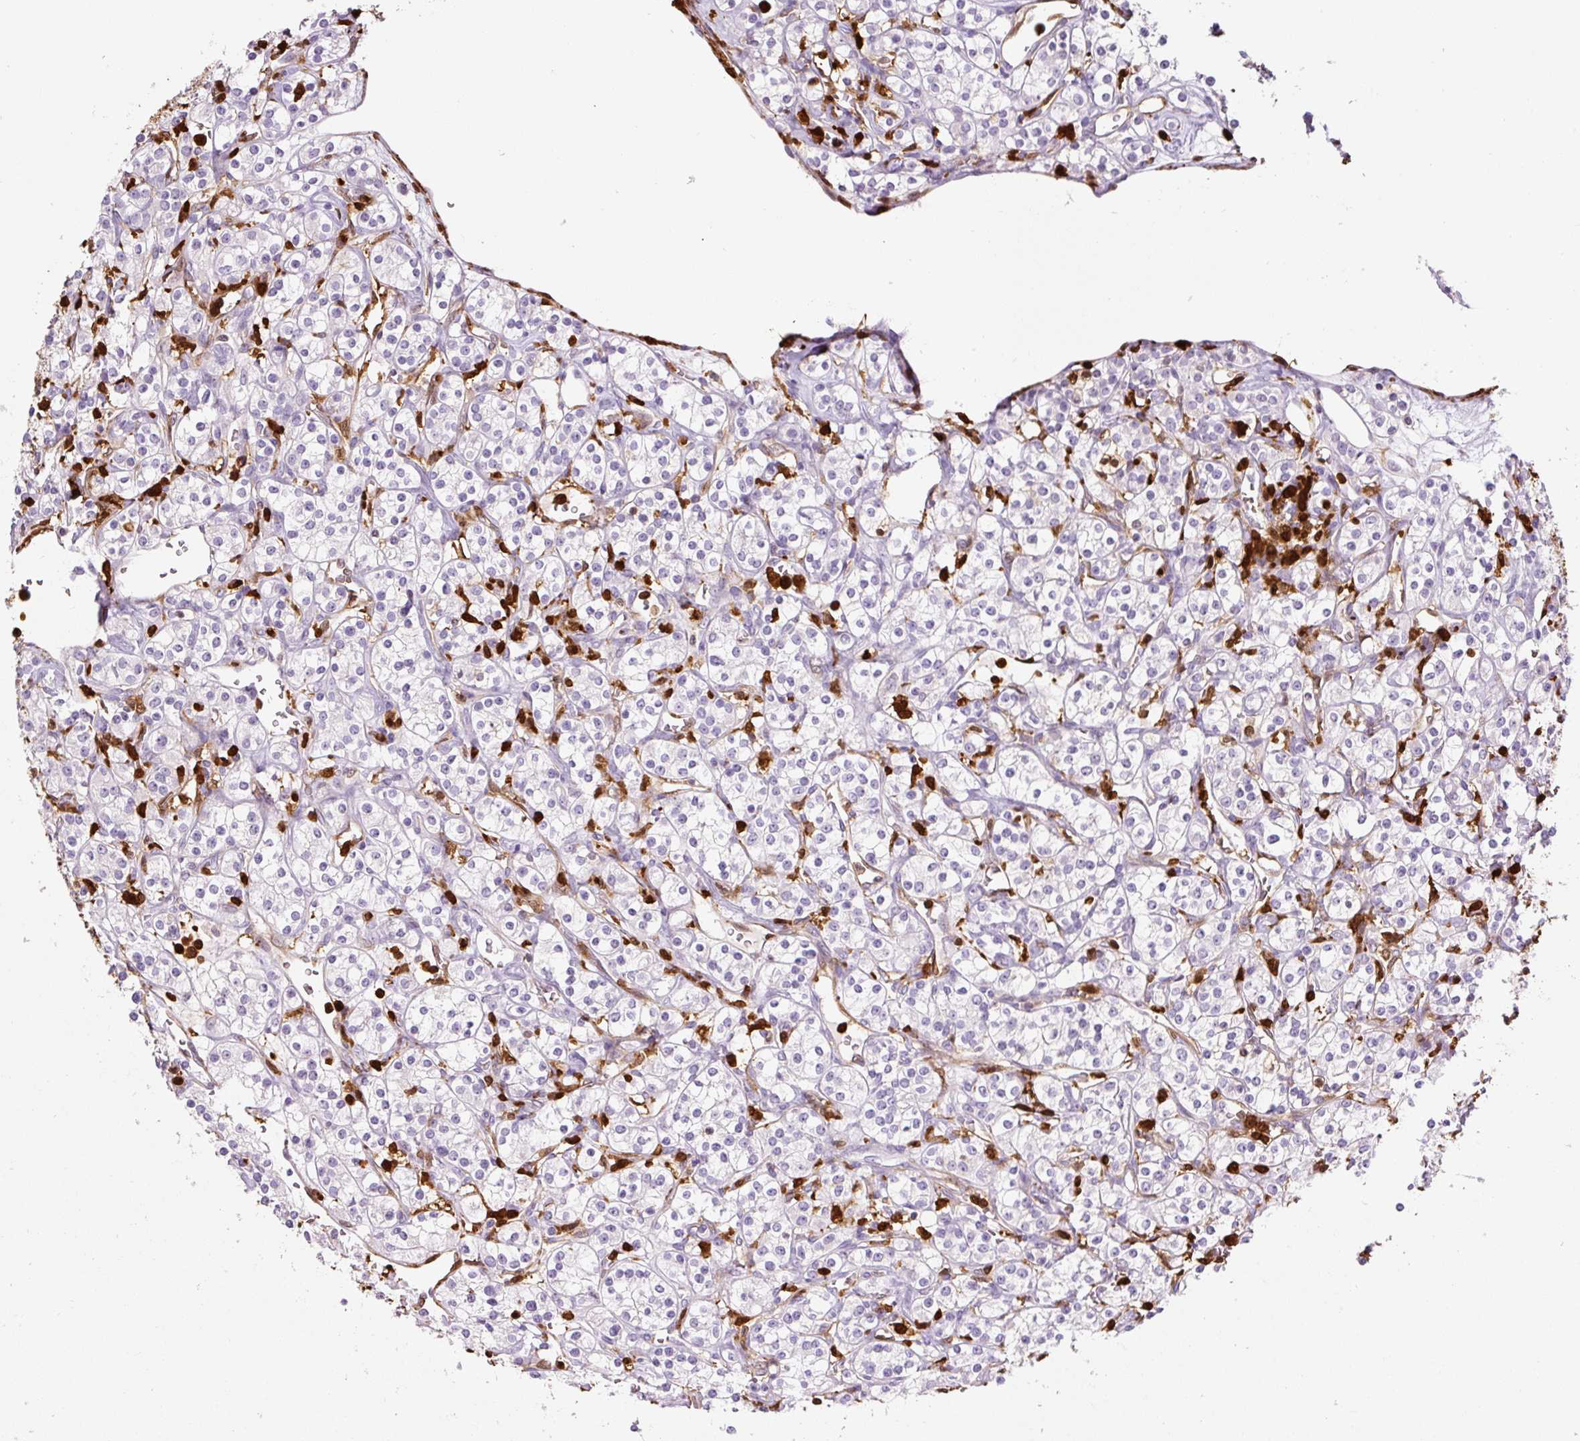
{"staining": {"intensity": "negative", "quantity": "none", "location": "none"}, "tissue": "renal cancer", "cell_type": "Tumor cells", "image_type": "cancer", "snomed": [{"axis": "morphology", "description": "Adenocarcinoma, NOS"}, {"axis": "topography", "description": "Kidney"}], "caption": "Immunohistochemistry image of neoplastic tissue: renal adenocarcinoma stained with DAB (3,3'-diaminobenzidine) exhibits no significant protein expression in tumor cells.", "gene": "S100A4", "patient": {"sex": "male", "age": 77}}